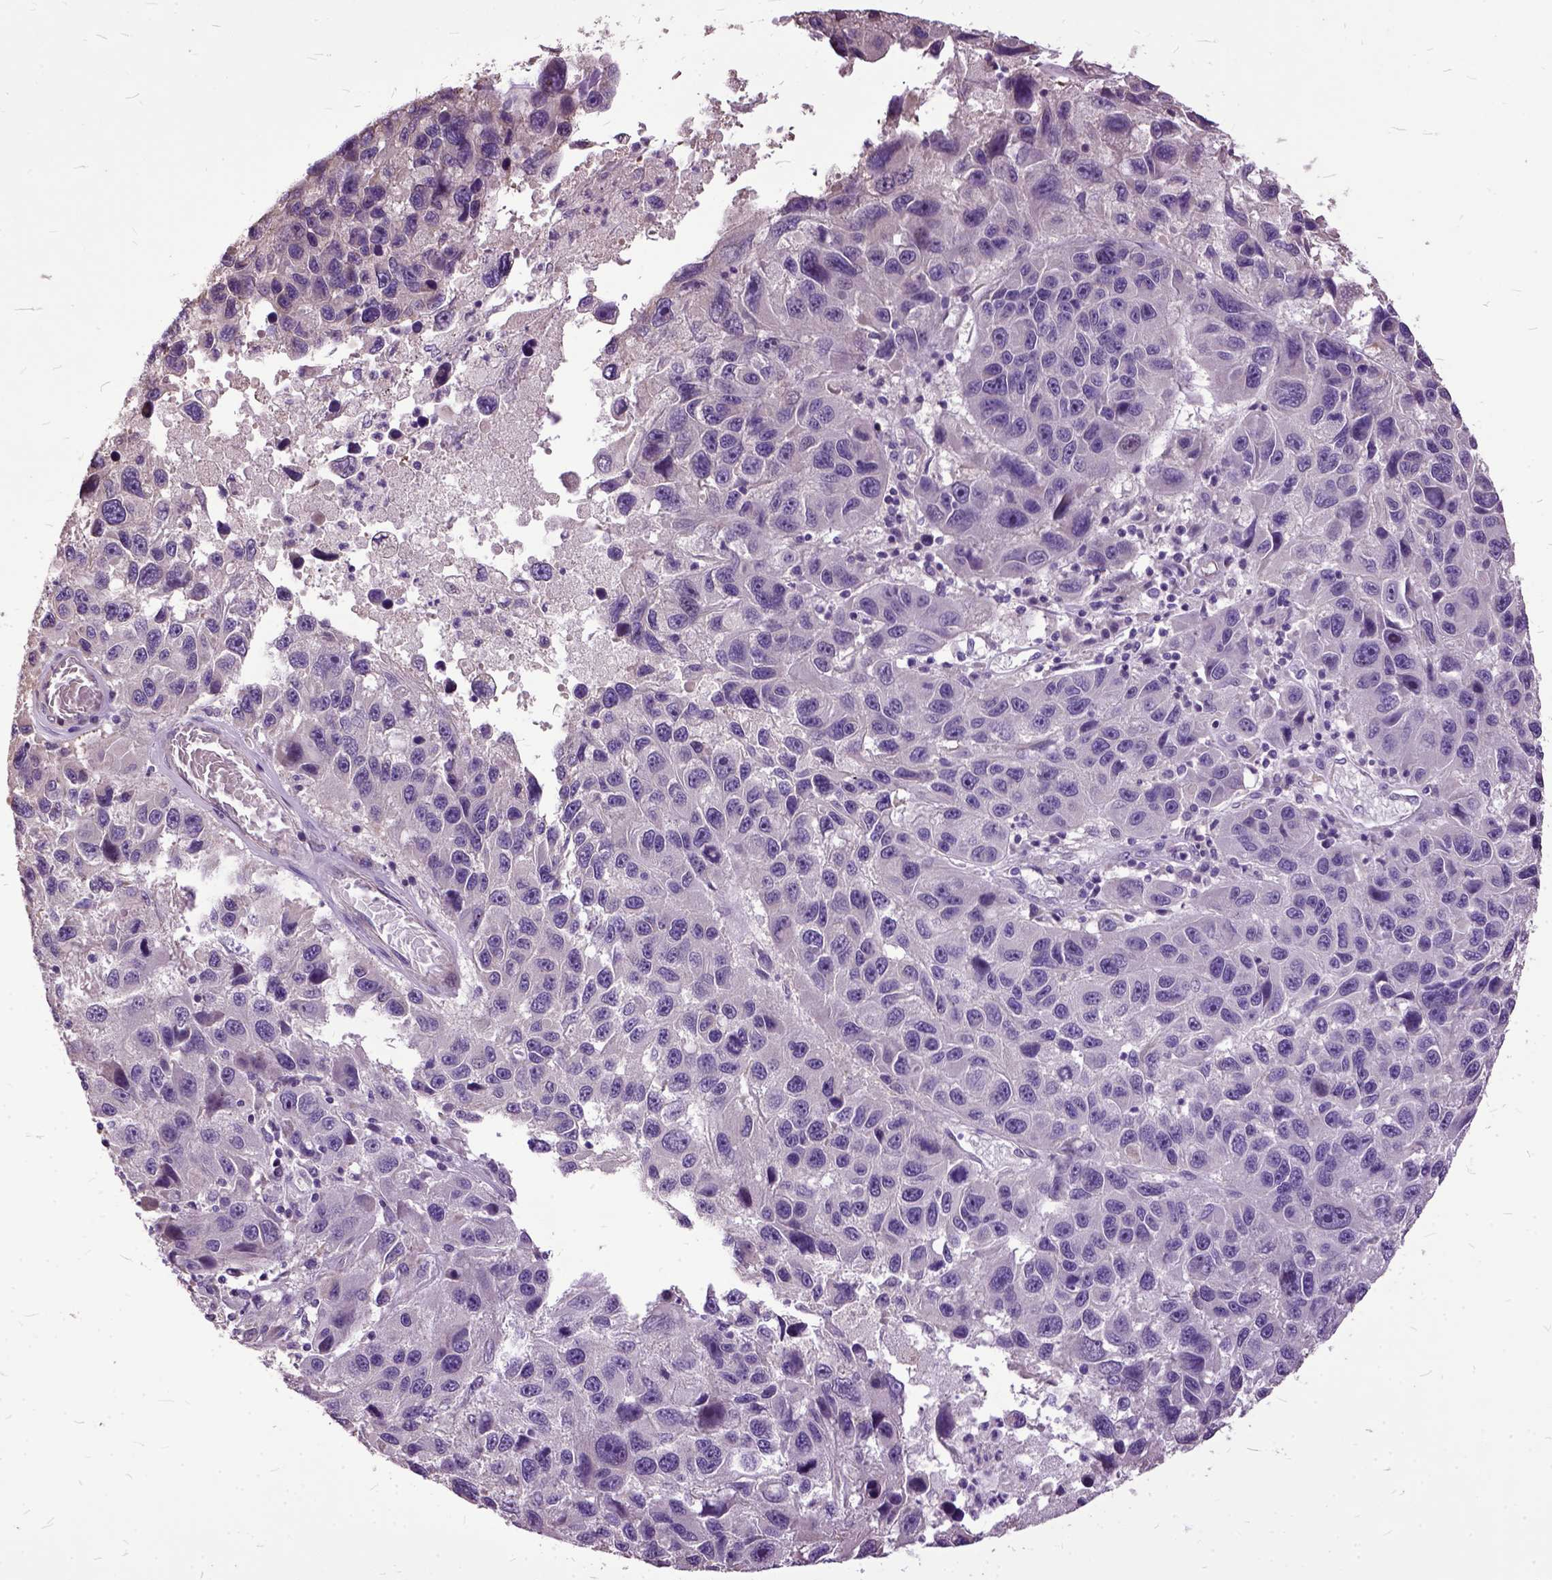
{"staining": {"intensity": "negative", "quantity": "none", "location": "none"}, "tissue": "melanoma", "cell_type": "Tumor cells", "image_type": "cancer", "snomed": [{"axis": "morphology", "description": "Malignant melanoma, NOS"}, {"axis": "topography", "description": "Skin"}], "caption": "IHC of melanoma exhibits no expression in tumor cells. Brightfield microscopy of immunohistochemistry (IHC) stained with DAB (3,3'-diaminobenzidine) (brown) and hematoxylin (blue), captured at high magnification.", "gene": "AREG", "patient": {"sex": "male", "age": 53}}